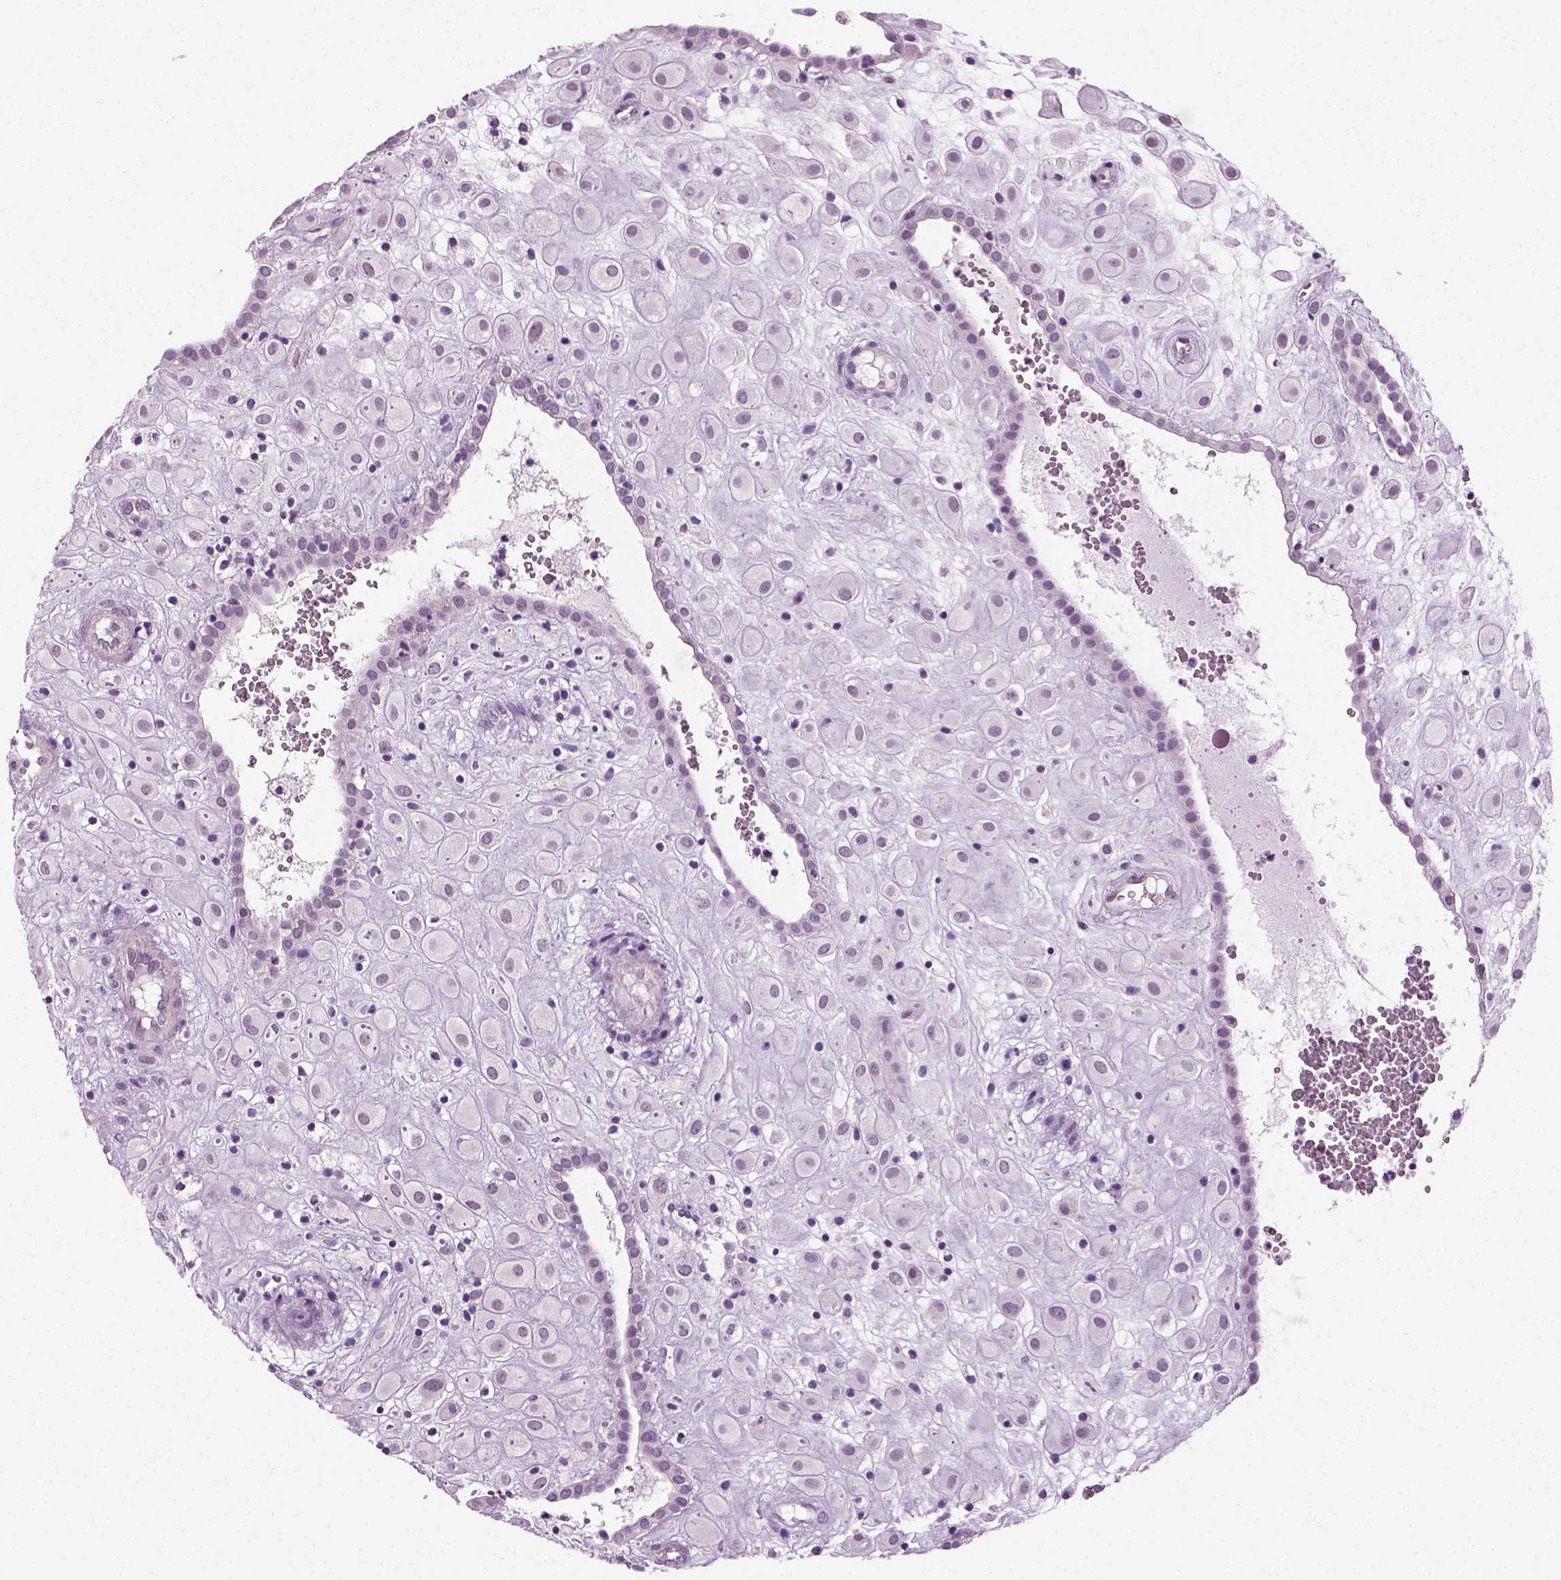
{"staining": {"intensity": "negative", "quantity": "none", "location": "none"}, "tissue": "placenta", "cell_type": "Decidual cells", "image_type": "normal", "snomed": [{"axis": "morphology", "description": "Normal tissue, NOS"}, {"axis": "topography", "description": "Placenta"}], "caption": "Immunohistochemistry micrograph of benign placenta: human placenta stained with DAB (3,3'-diaminobenzidine) displays no significant protein positivity in decidual cells.", "gene": "SPATA31E1", "patient": {"sex": "female", "age": 24}}